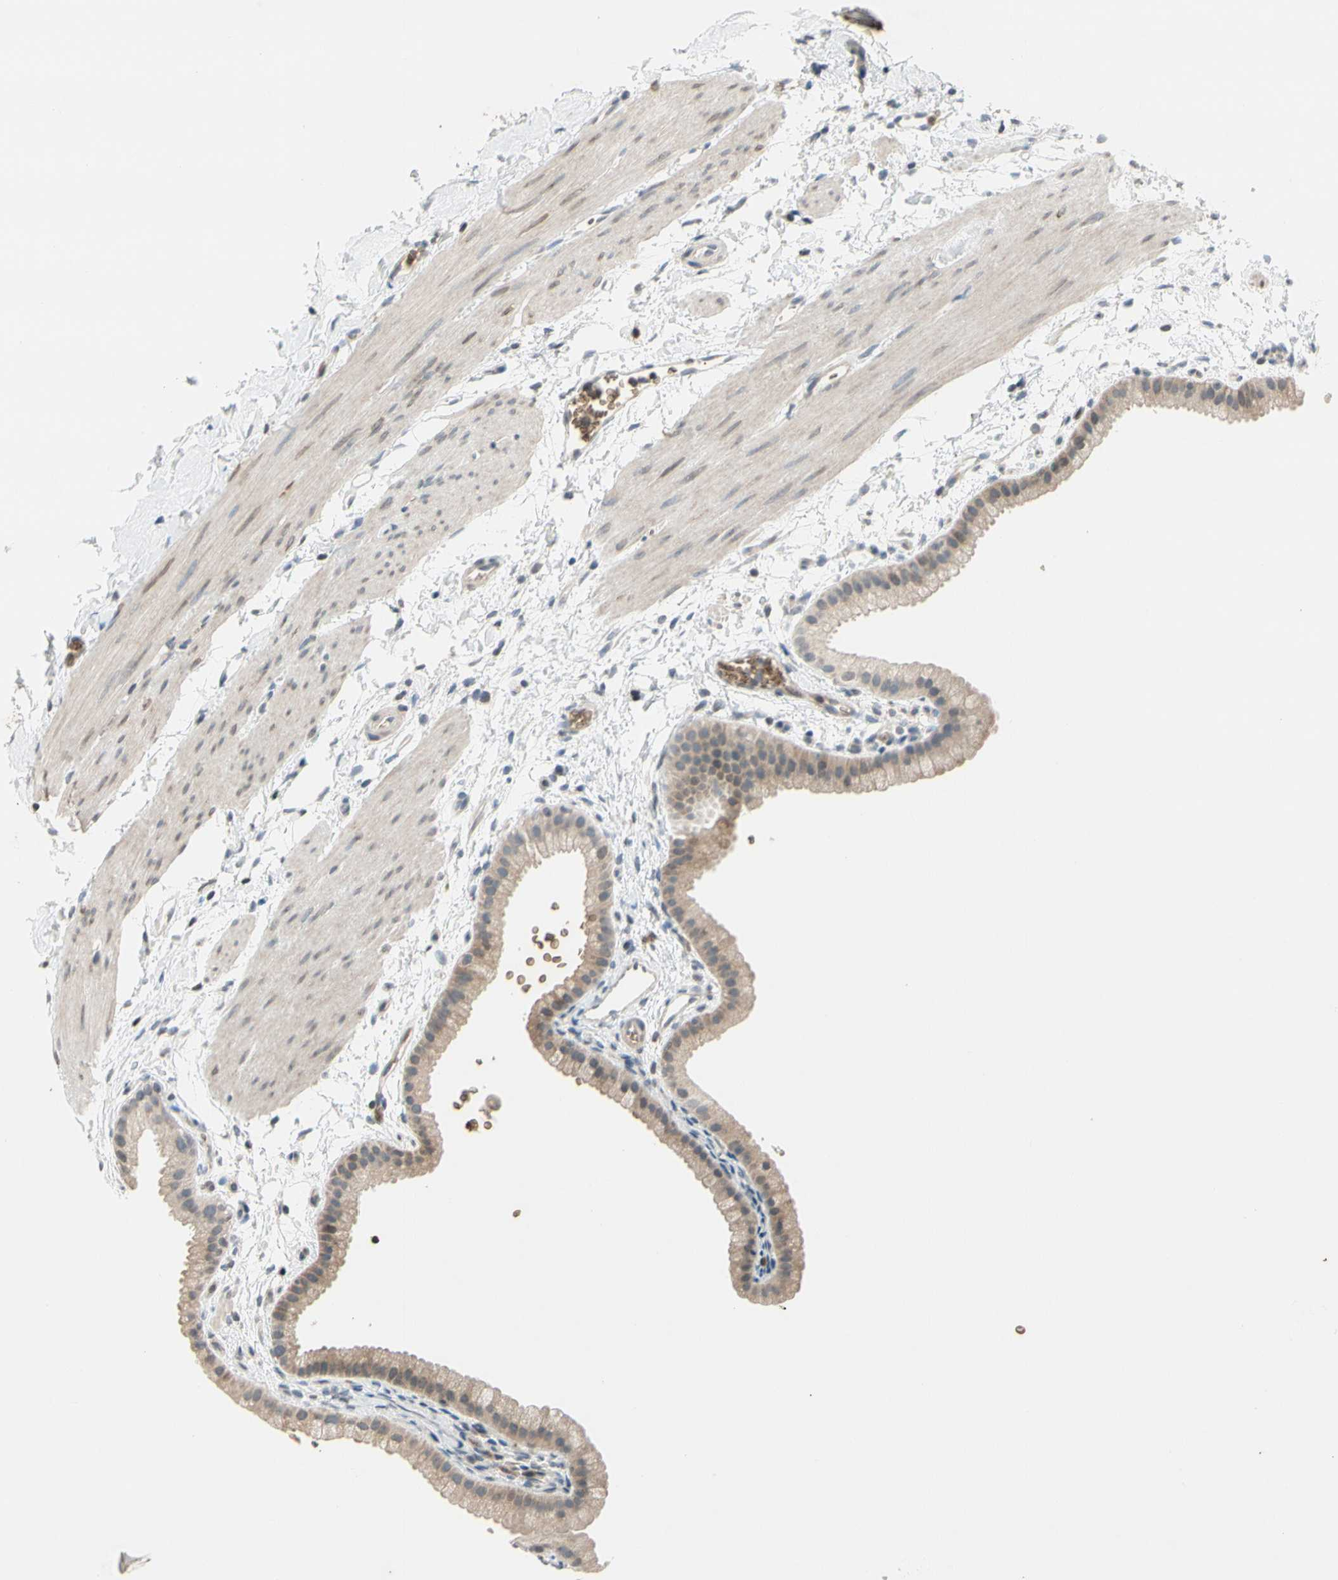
{"staining": {"intensity": "weak", "quantity": "25%-75%", "location": "cytoplasmic/membranous"}, "tissue": "gallbladder", "cell_type": "Glandular cells", "image_type": "normal", "snomed": [{"axis": "morphology", "description": "Normal tissue, NOS"}, {"axis": "topography", "description": "Gallbladder"}], "caption": "Human gallbladder stained for a protein (brown) exhibits weak cytoplasmic/membranous positive expression in approximately 25%-75% of glandular cells.", "gene": "GYPC", "patient": {"sex": "female", "age": 64}}